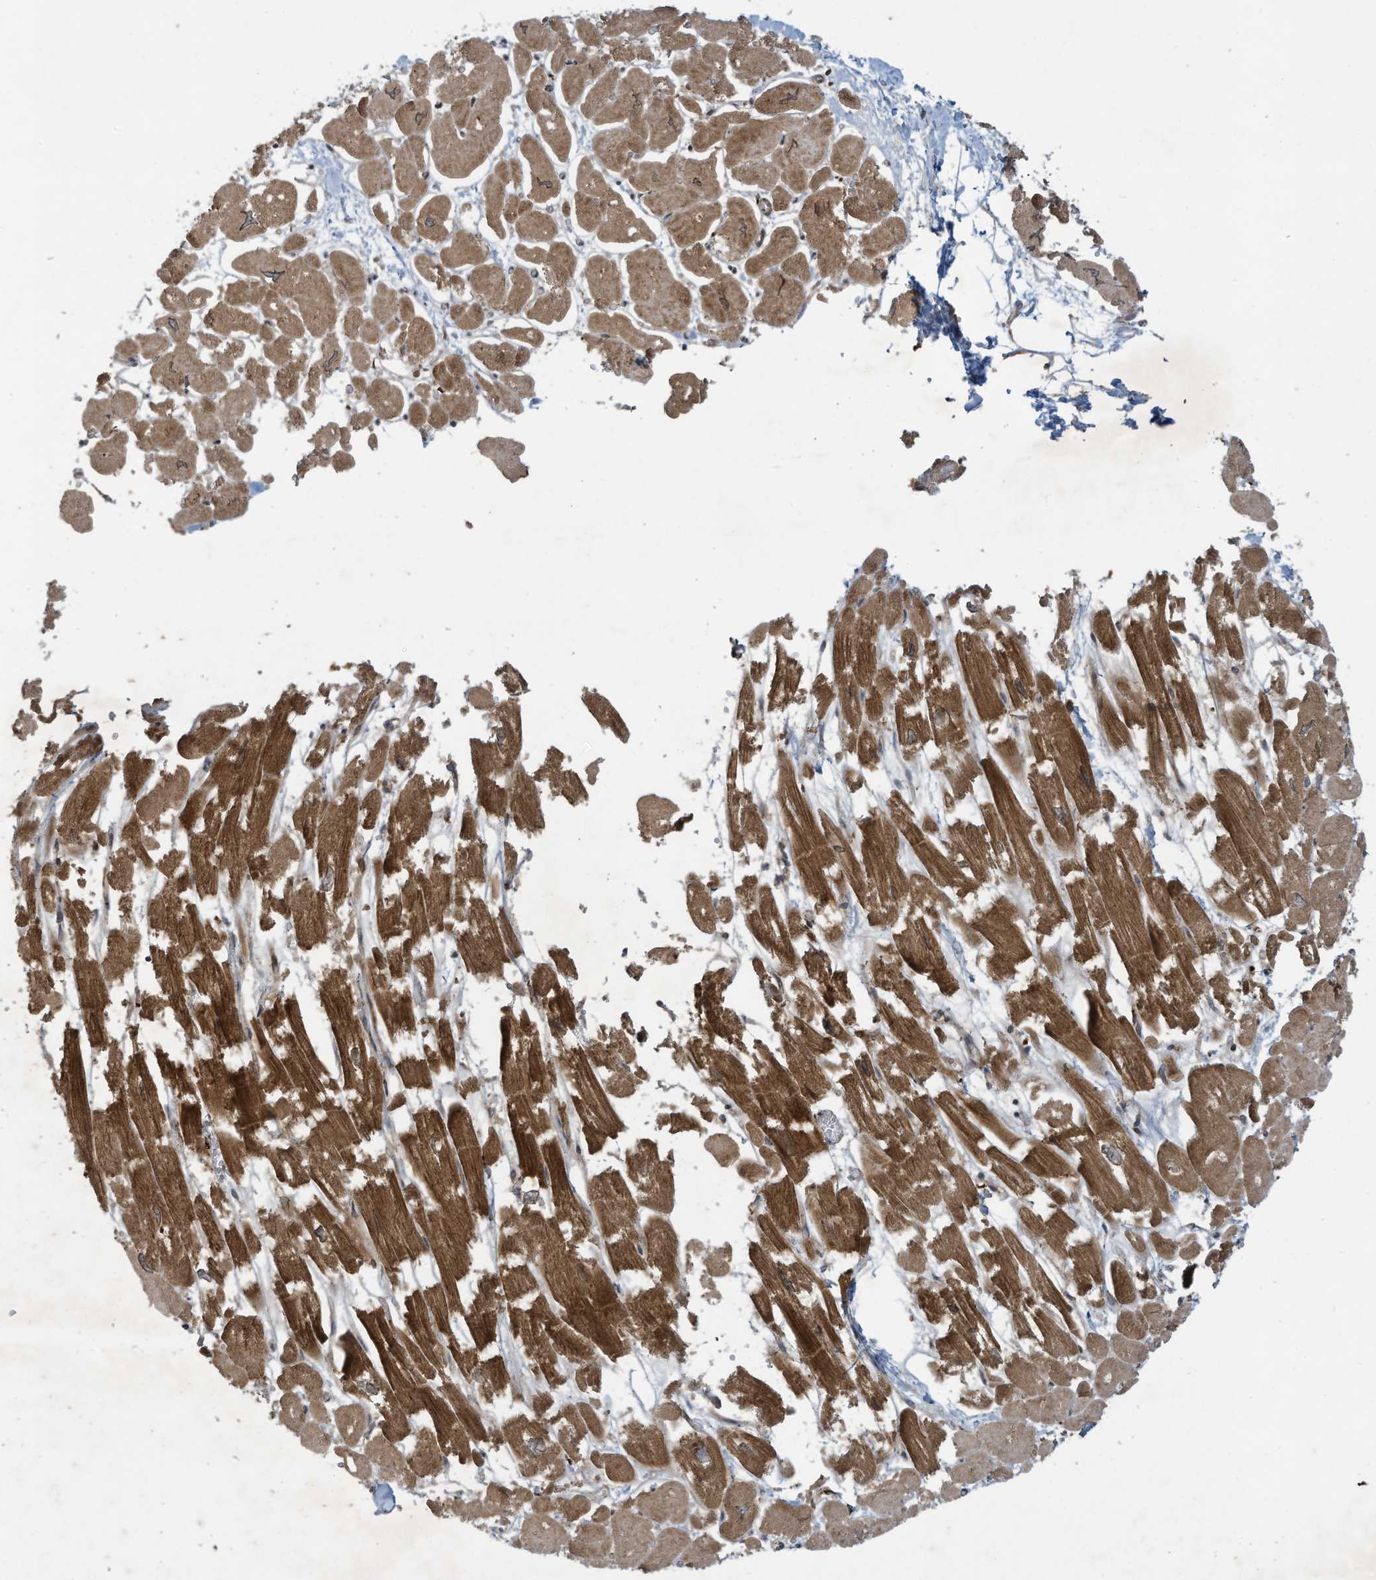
{"staining": {"intensity": "moderate", "quantity": ">75%", "location": "cytoplasmic/membranous"}, "tissue": "heart muscle", "cell_type": "Cardiomyocytes", "image_type": "normal", "snomed": [{"axis": "morphology", "description": "Normal tissue, NOS"}, {"axis": "topography", "description": "Heart"}], "caption": "High-power microscopy captured an immunohistochemistry (IHC) histopathology image of normal heart muscle, revealing moderate cytoplasmic/membranous expression in about >75% of cardiomyocytes.", "gene": "DDIT4", "patient": {"sex": "male", "age": 54}}